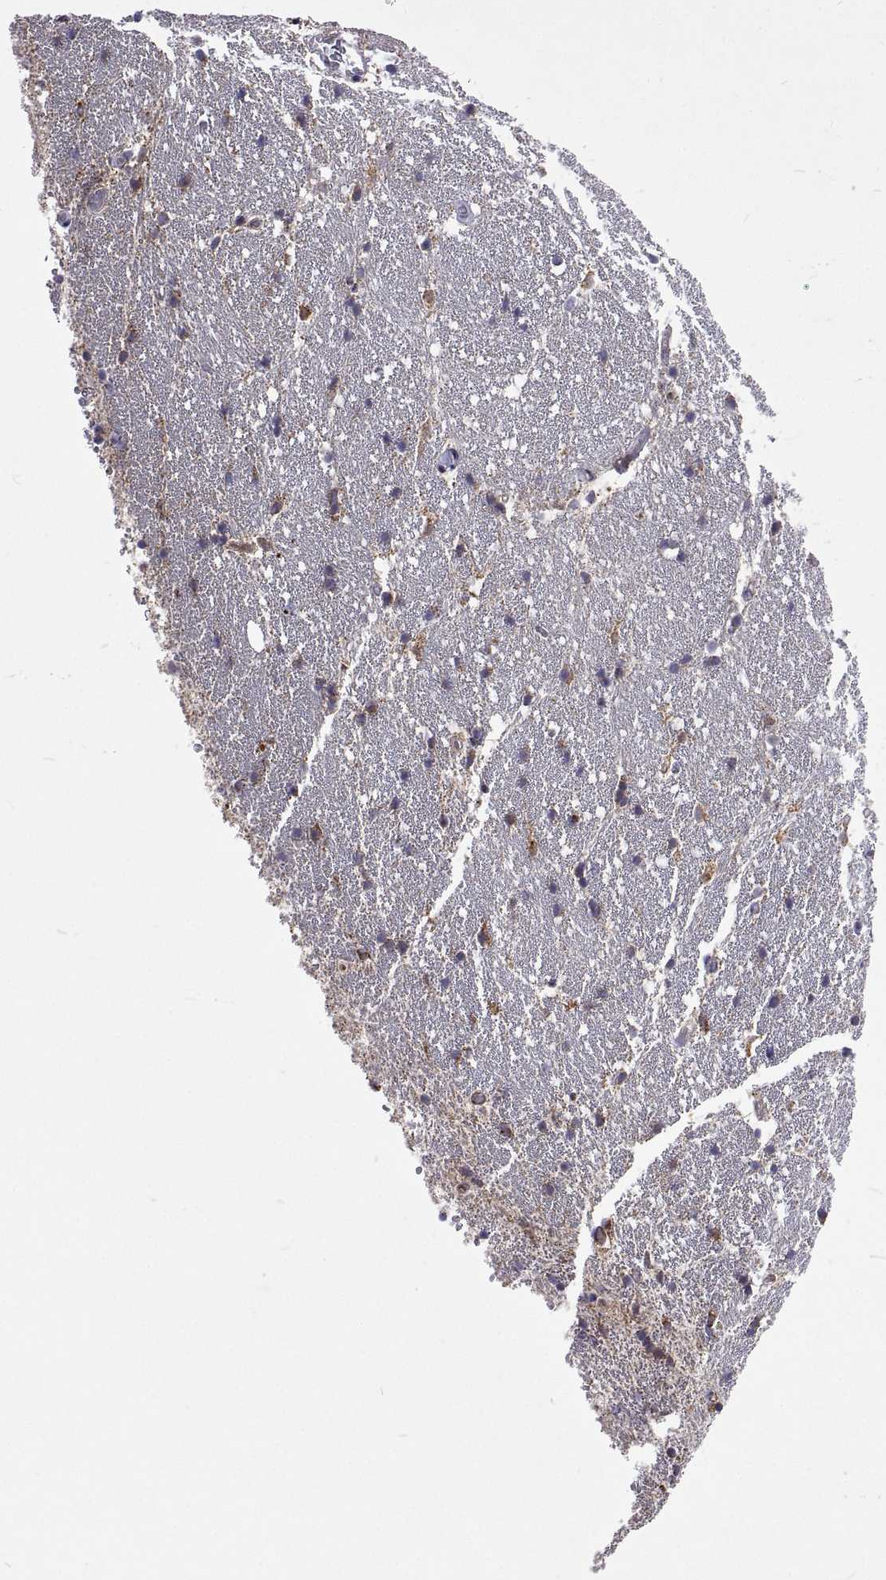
{"staining": {"intensity": "negative", "quantity": "none", "location": "none"}, "tissue": "hippocampus", "cell_type": "Glial cells", "image_type": "normal", "snomed": [{"axis": "morphology", "description": "Normal tissue, NOS"}, {"axis": "topography", "description": "Hippocampus"}], "caption": "High power microscopy photomicrograph of an IHC photomicrograph of benign hippocampus, revealing no significant staining in glial cells.", "gene": "DHTKD1", "patient": {"sex": "male", "age": 63}}